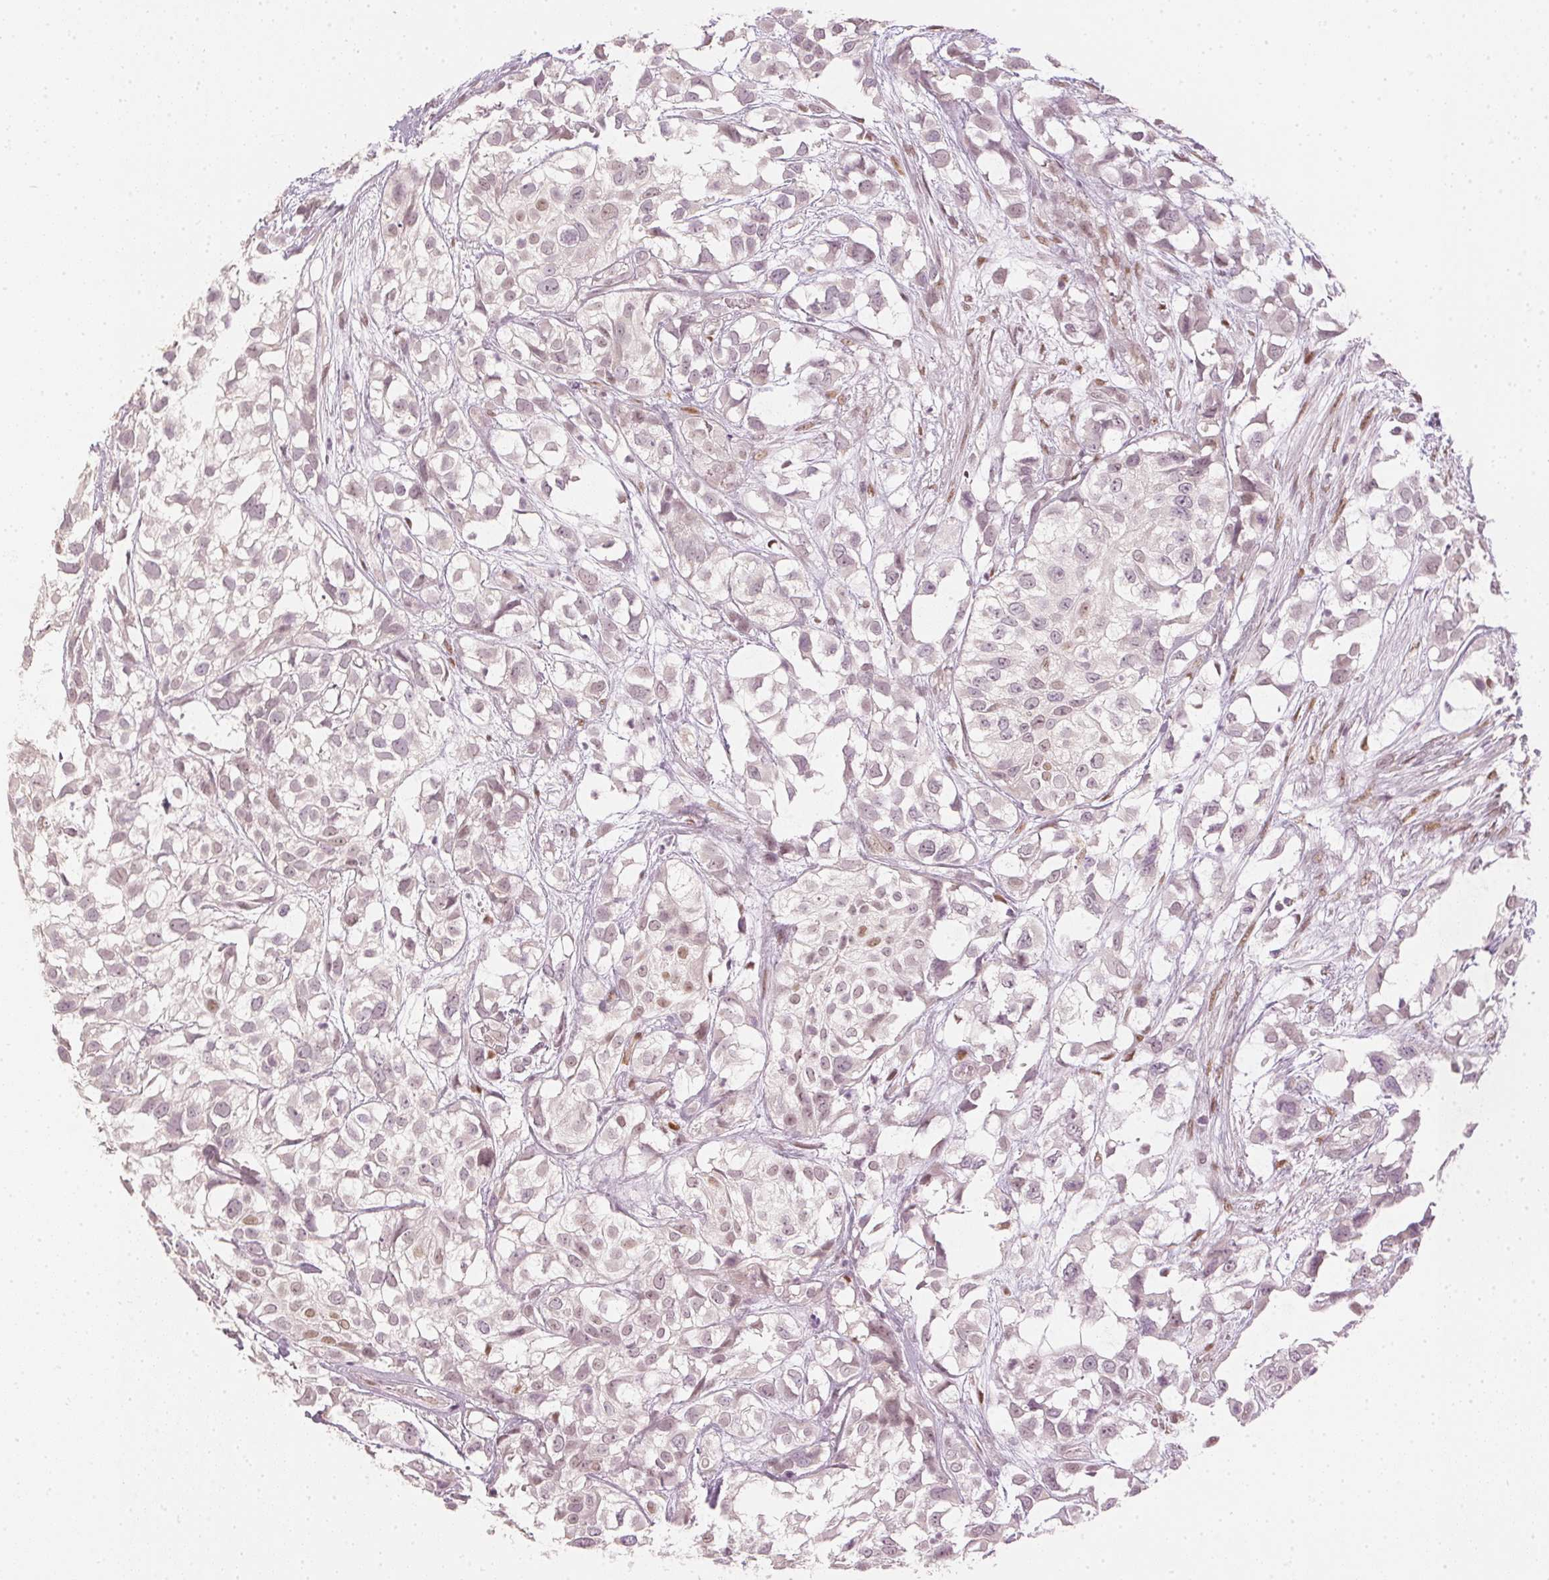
{"staining": {"intensity": "weak", "quantity": "<25%", "location": "nuclear"}, "tissue": "urothelial cancer", "cell_type": "Tumor cells", "image_type": "cancer", "snomed": [{"axis": "morphology", "description": "Urothelial carcinoma, High grade"}, {"axis": "topography", "description": "Urinary bladder"}], "caption": "The immunohistochemistry histopathology image has no significant expression in tumor cells of urothelial carcinoma (high-grade) tissue.", "gene": "SLC39A3", "patient": {"sex": "male", "age": 56}}